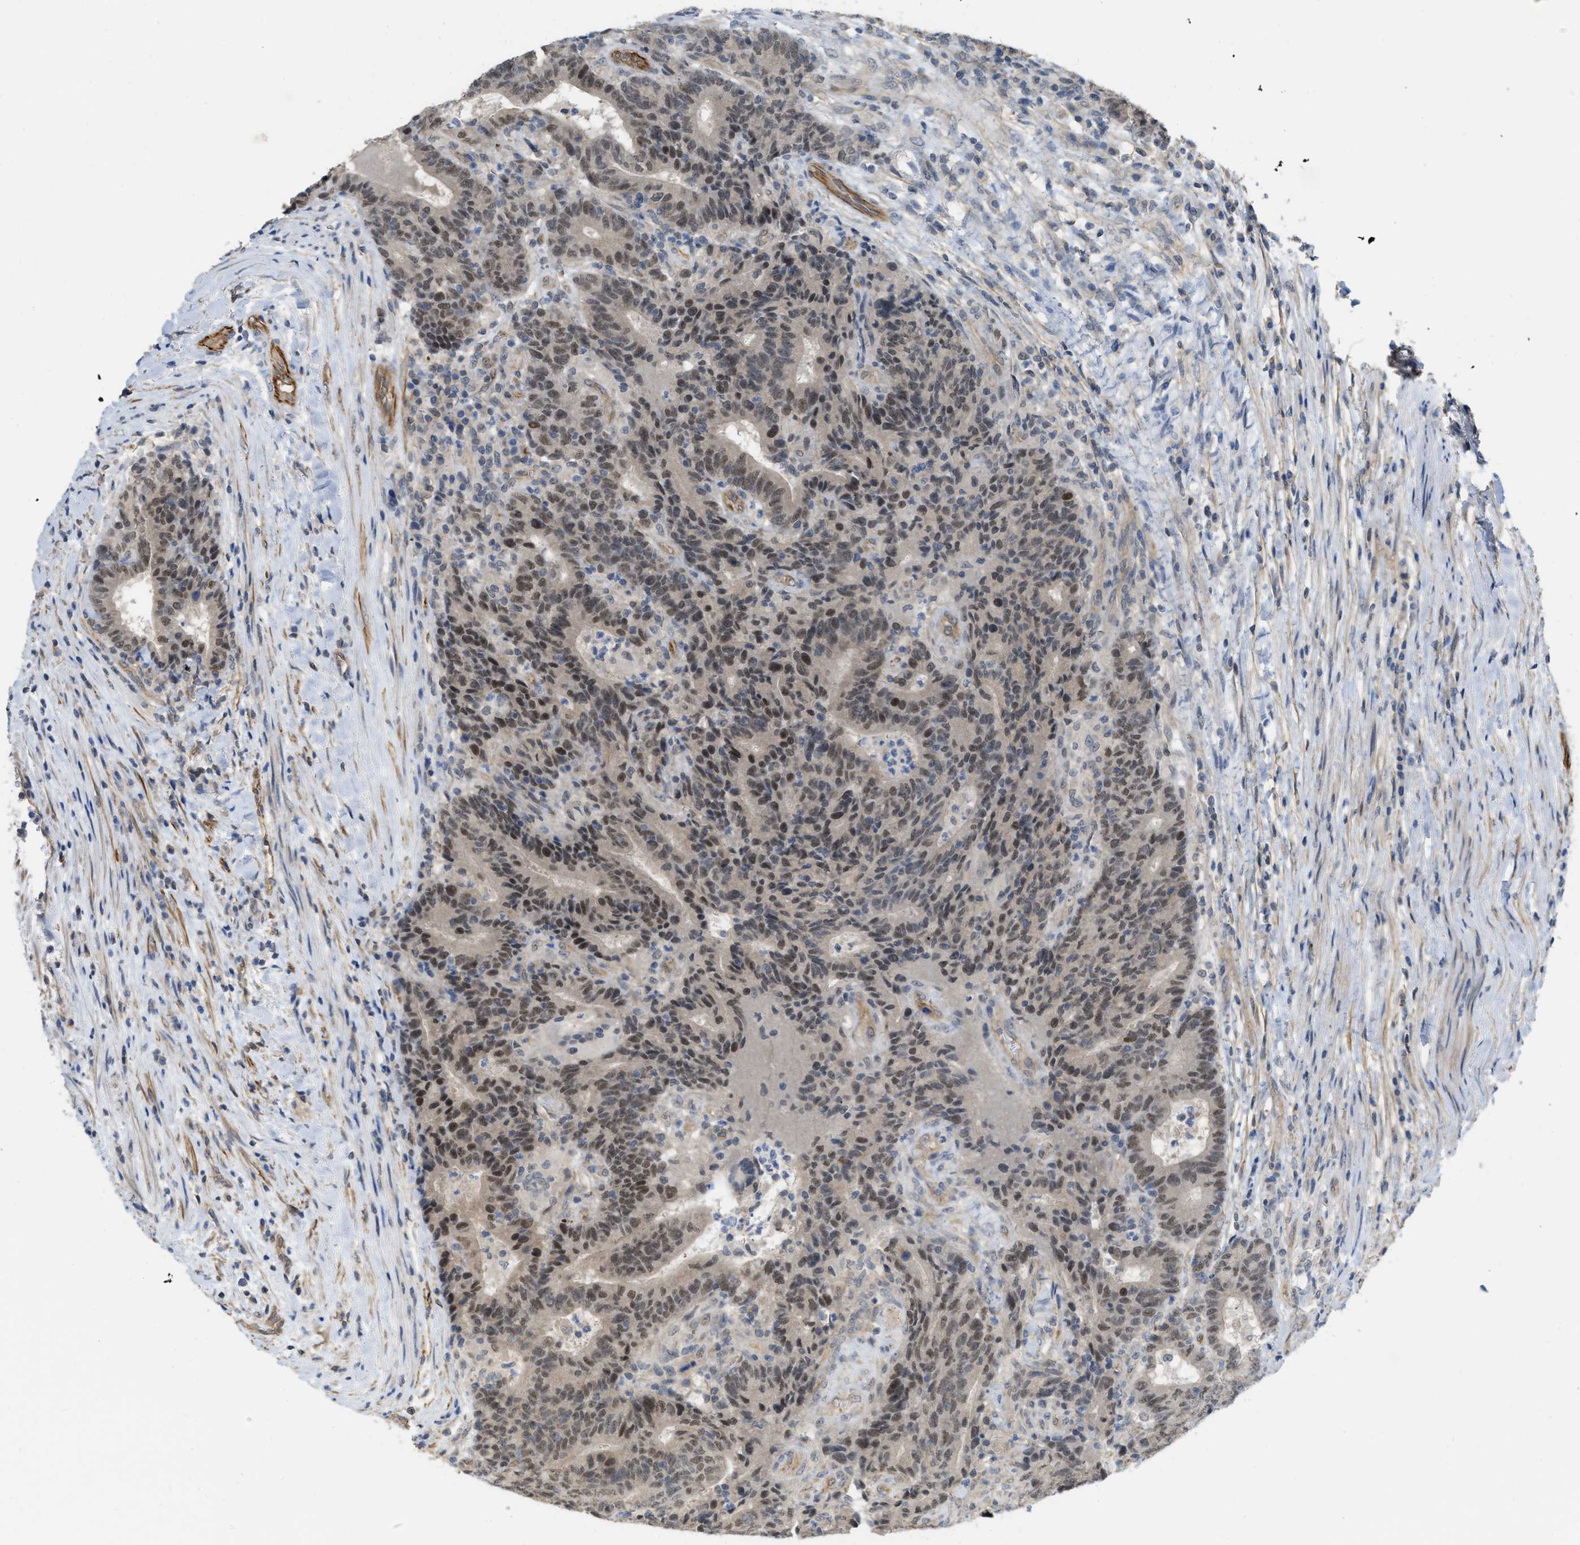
{"staining": {"intensity": "weak", "quantity": "25%-75%", "location": "nuclear"}, "tissue": "colorectal cancer", "cell_type": "Tumor cells", "image_type": "cancer", "snomed": [{"axis": "morphology", "description": "Normal tissue, NOS"}, {"axis": "morphology", "description": "Adenocarcinoma, NOS"}, {"axis": "topography", "description": "Colon"}], "caption": "Colorectal cancer (adenocarcinoma) stained with DAB immunohistochemistry (IHC) reveals low levels of weak nuclear expression in approximately 25%-75% of tumor cells. The protein of interest is shown in brown color, while the nuclei are stained blue.", "gene": "NAPEPLD", "patient": {"sex": "female", "age": 75}}